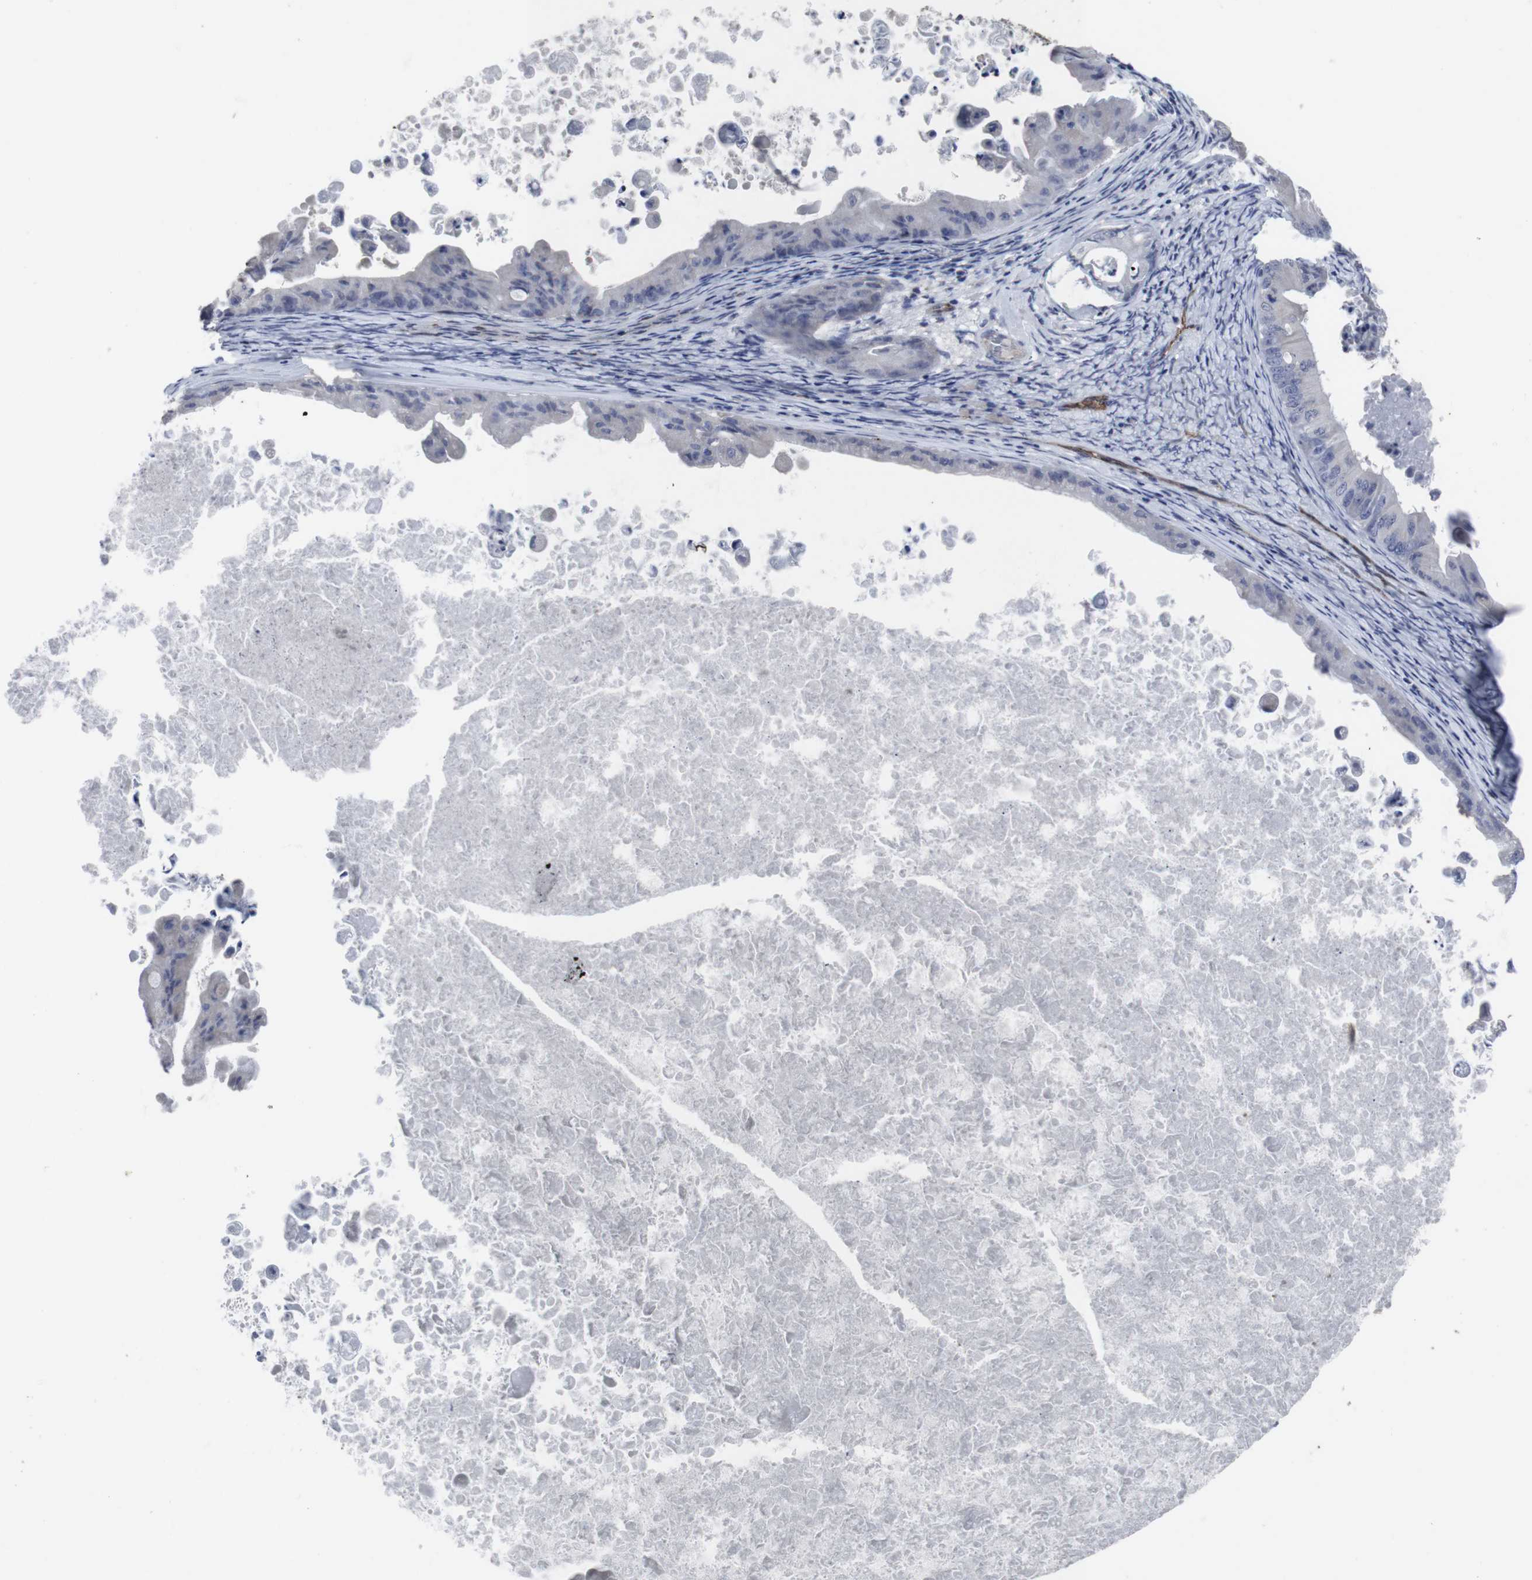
{"staining": {"intensity": "weak", "quantity": "<25%", "location": "cytoplasmic/membranous"}, "tissue": "ovarian cancer", "cell_type": "Tumor cells", "image_type": "cancer", "snomed": [{"axis": "morphology", "description": "Cystadenocarcinoma, mucinous, NOS"}, {"axis": "topography", "description": "Ovary"}], "caption": "Image shows no protein positivity in tumor cells of ovarian mucinous cystadenocarcinoma tissue.", "gene": "SNCG", "patient": {"sex": "female", "age": 37}}